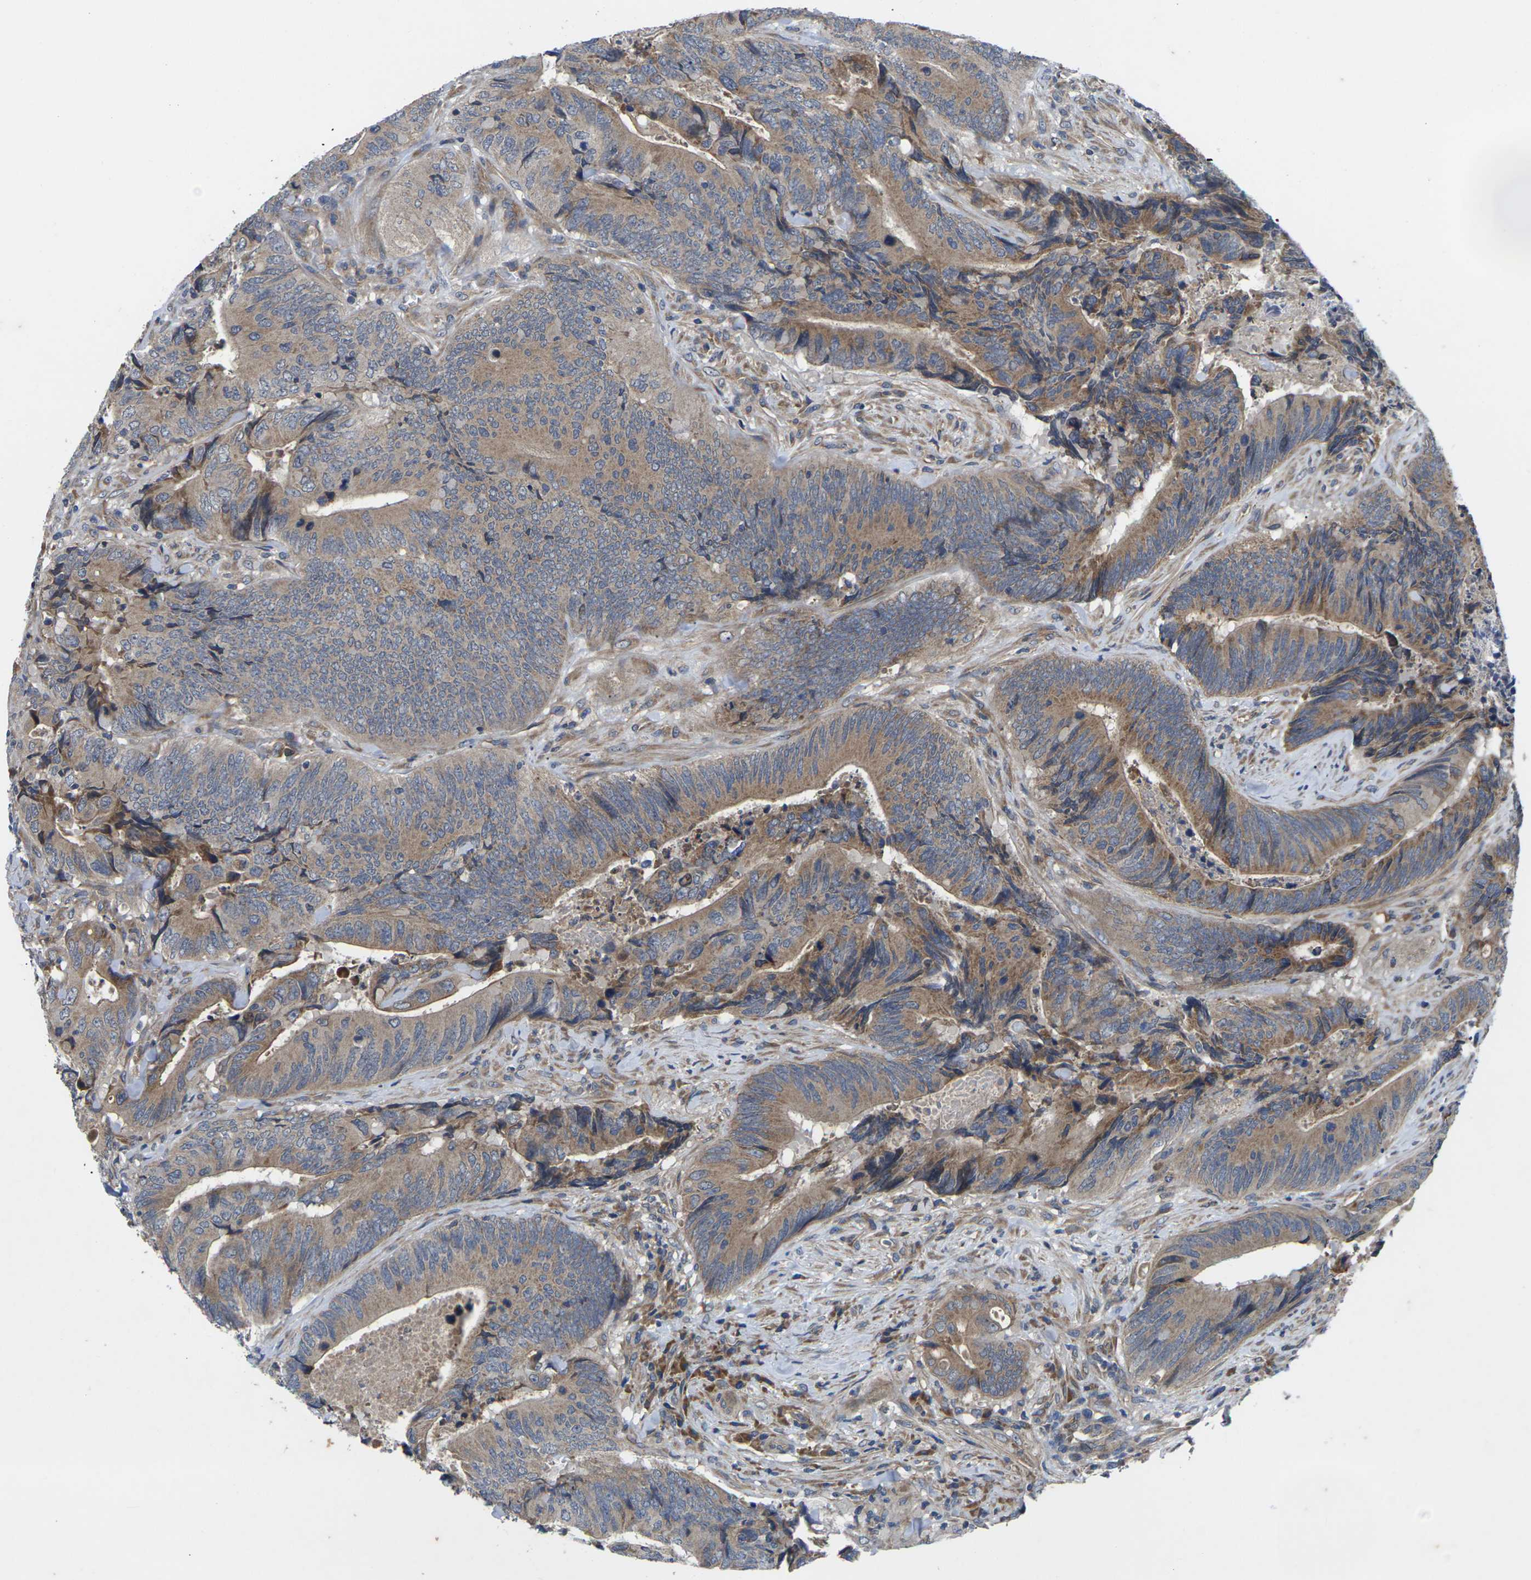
{"staining": {"intensity": "moderate", "quantity": ">75%", "location": "cytoplasmic/membranous"}, "tissue": "colorectal cancer", "cell_type": "Tumor cells", "image_type": "cancer", "snomed": [{"axis": "morphology", "description": "Normal tissue, NOS"}, {"axis": "morphology", "description": "Adenocarcinoma, NOS"}, {"axis": "topography", "description": "Colon"}], "caption": "Colorectal adenocarcinoma was stained to show a protein in brown. There is medium levels of moderate cytoplasmic/membranous positivity in approximately >75% of tumor cells.", "gene": "KIF1B", "patient": {"sex": "male", "age": 56}}